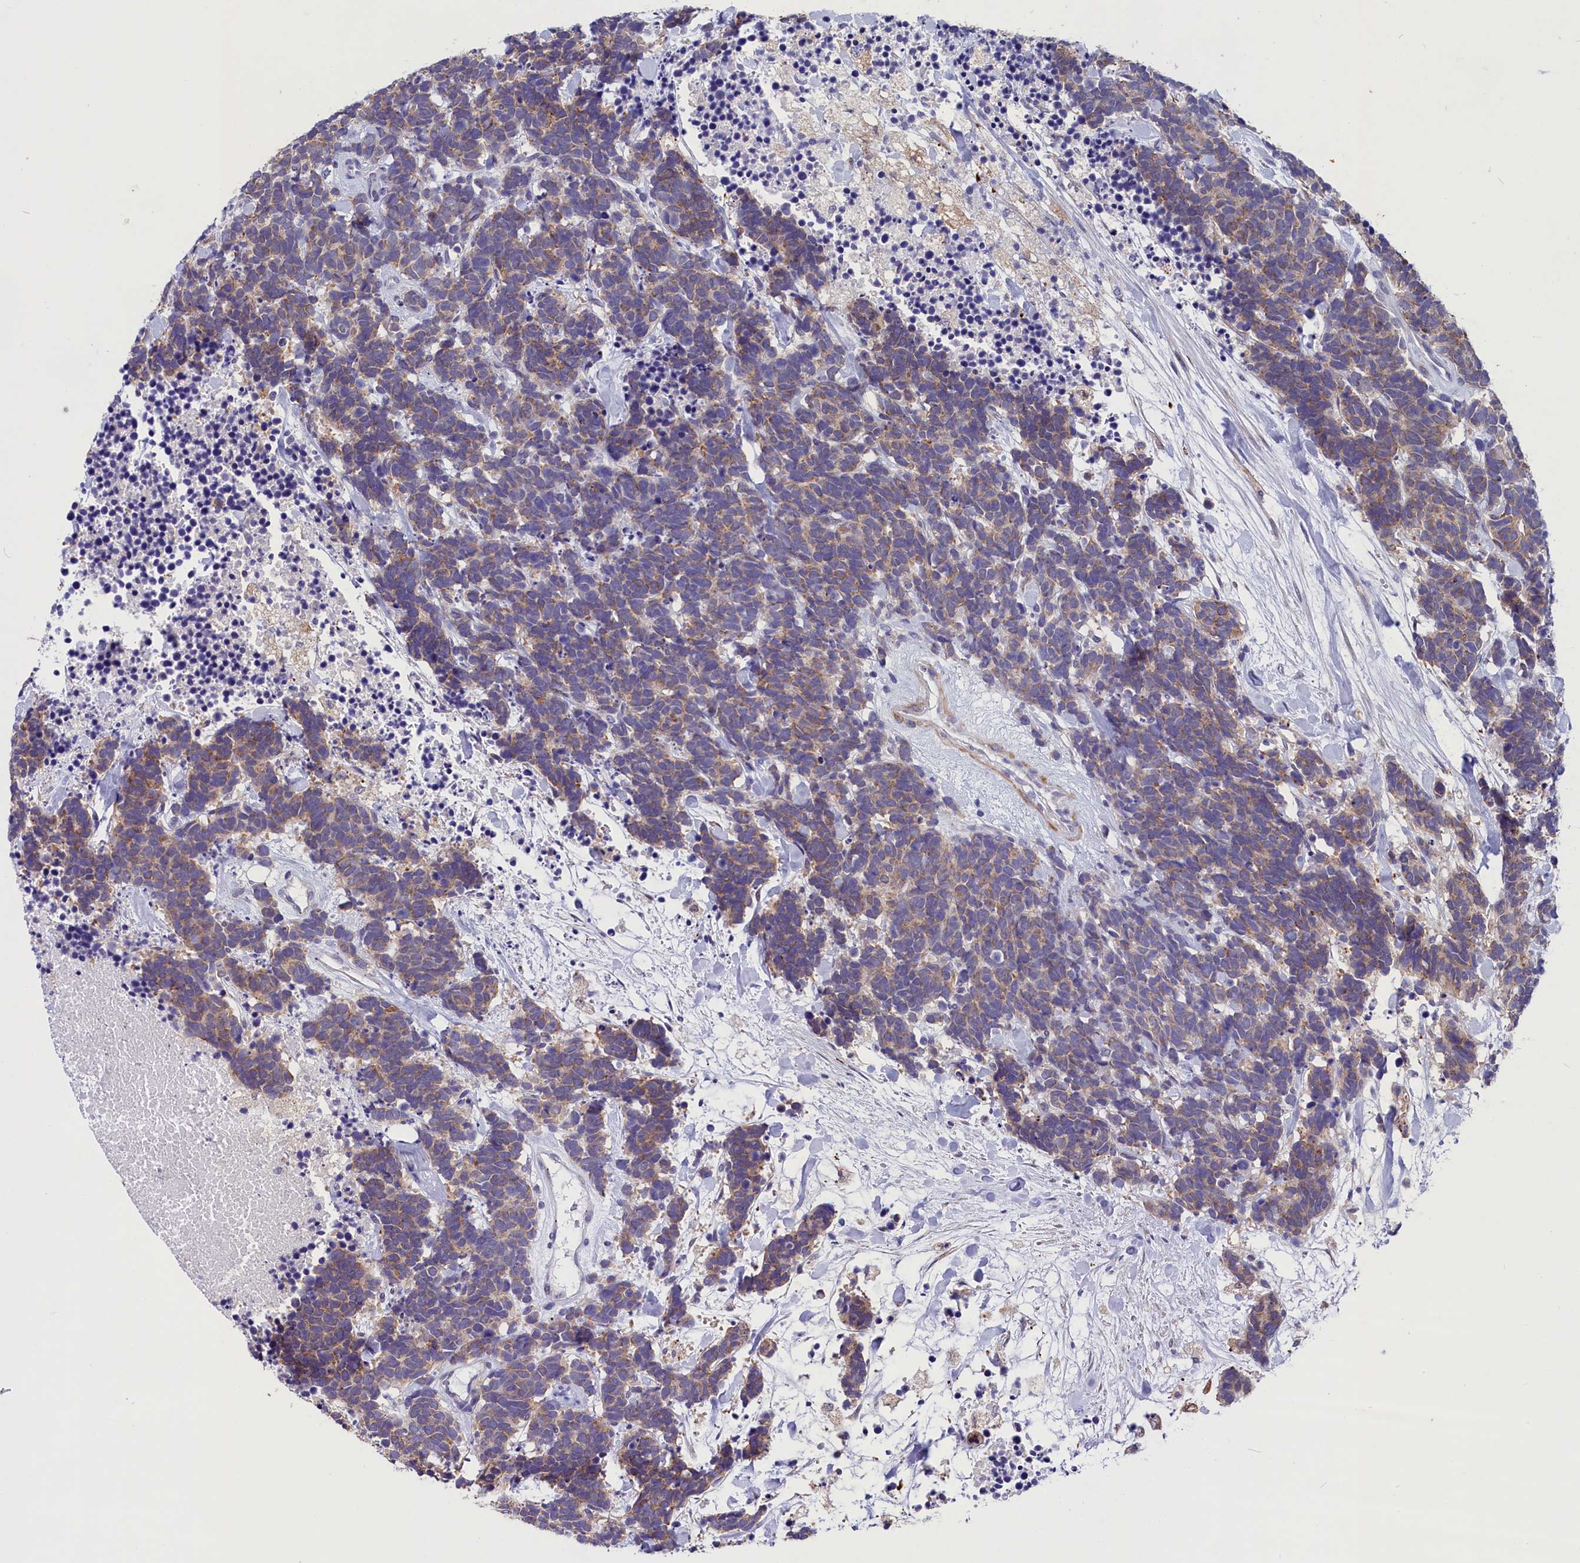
{"staining": {"intensity": "moderate", "quantity": ">75%", "location": "cytoplasmic/membranous"}, "tissue": "carcinoid", "cell_type": "Tumor cells", "image_type": "cancer", "snomed": [{"axis": "morphology", "description": "Carcinoma, NOS"}, {"axis": "morphology", "description": "Carcinoid, malignant, NOS"}, {"axis": "topography", "description": "Prostate"}], "caption": "An image showing moderate cytoplasmic/membranous staining in about >75% of tumor cells in carcinoma, as visualized by brown immunohistochemical staining.", "gene": "SCD5", "patient": {"sex": "male", "age": 57}}